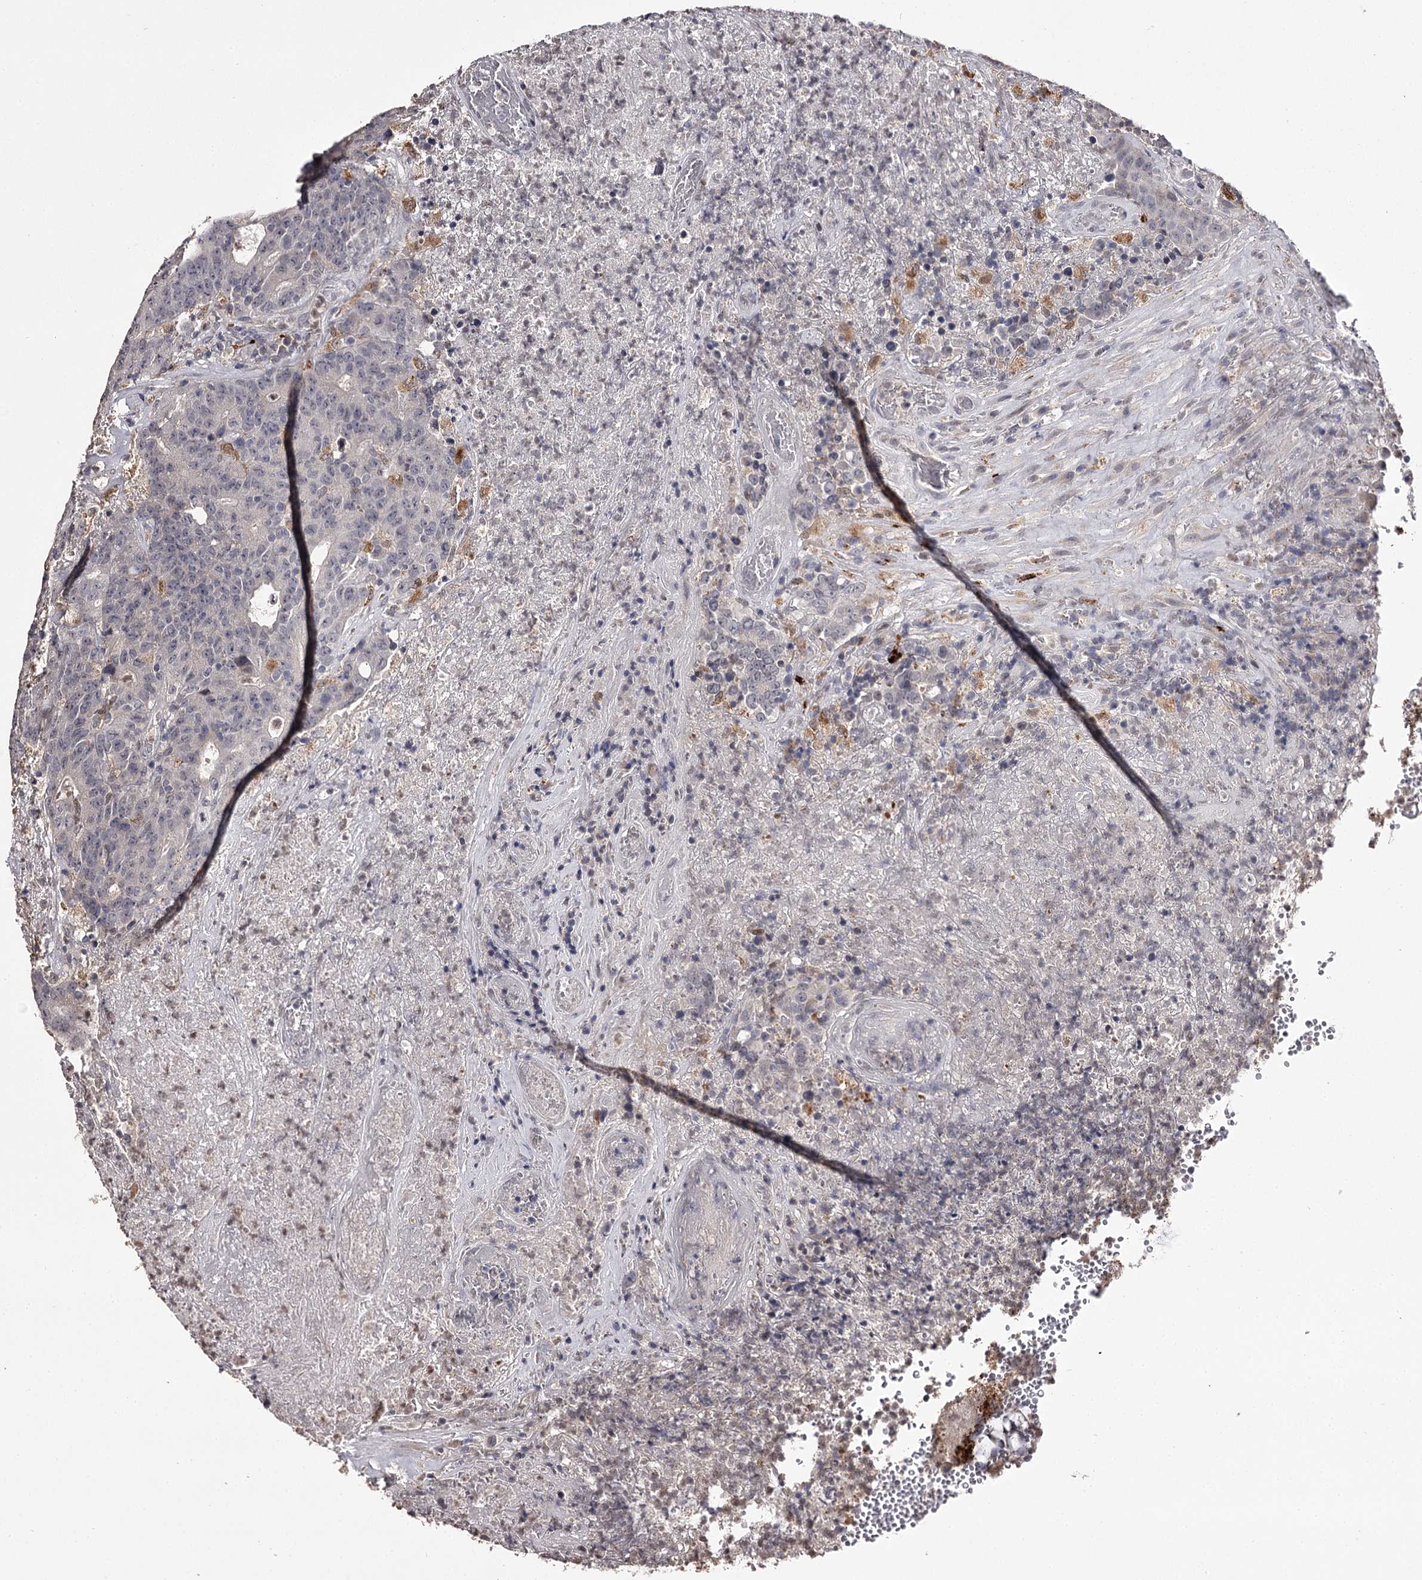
{"staining": {"intensity": "negative", "quantity": "none", "location": "none"}, "tissue": "colorectal cancer", "cell_type": "Tumor cells", "image_type": "cancer", "snomed": [{"axis": "morphology", "description": "Adenocarcinoma, NOS"}, {"axis": "topography", "description": "Colon"}], "caption": "Immunohistochemical staining of colorectal cancer displays no significant expression in tumor cells.", "gene": "SLC32A1", "patient": {"sex": "female", "age": 75}}